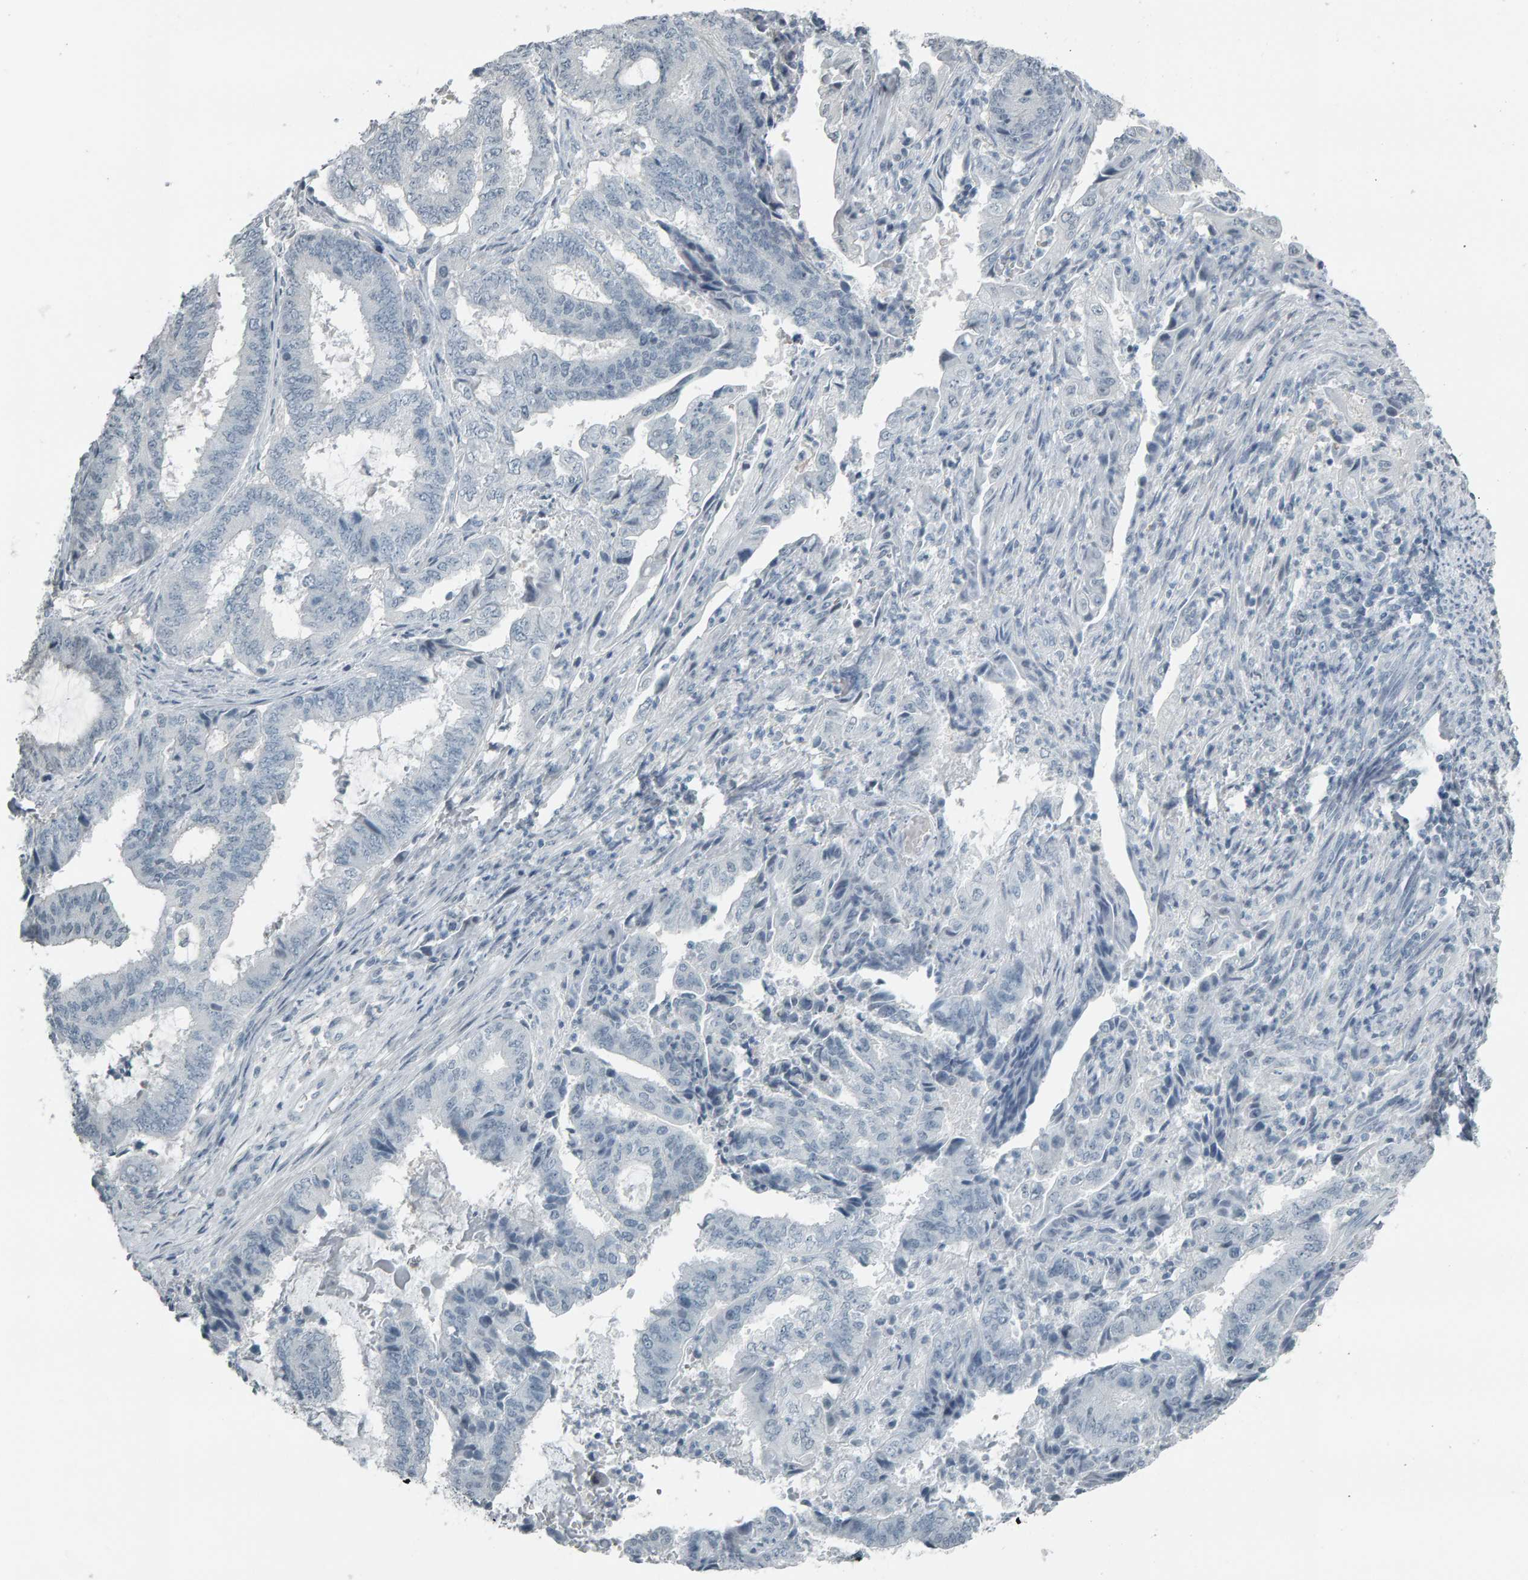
{"staining": {"intensity": "negative", "quantity": "none", "location": "none"}, "tissue": "endometrial cancer", "cell_type": "Tumor cells", "image_type": "cancer", "snomed": [{"axis": "morphology", "description": "Adenocarcinoma, NOS"}, {"axis": "topography", "description": "Endometrium"}], "caption": "Immunohistochemistry (IHC) micrograph of adenocarcinoma (endometrial) stained for a protein (brown), which shows no positivity in tumor cells. (Brightfield microscopy of DAB (3,3'-diaminobenzidine) immunohistochemistry (IHC) at high magnification).", "gene": "PYY", "patient": {"sex": "female", "age": 51}}